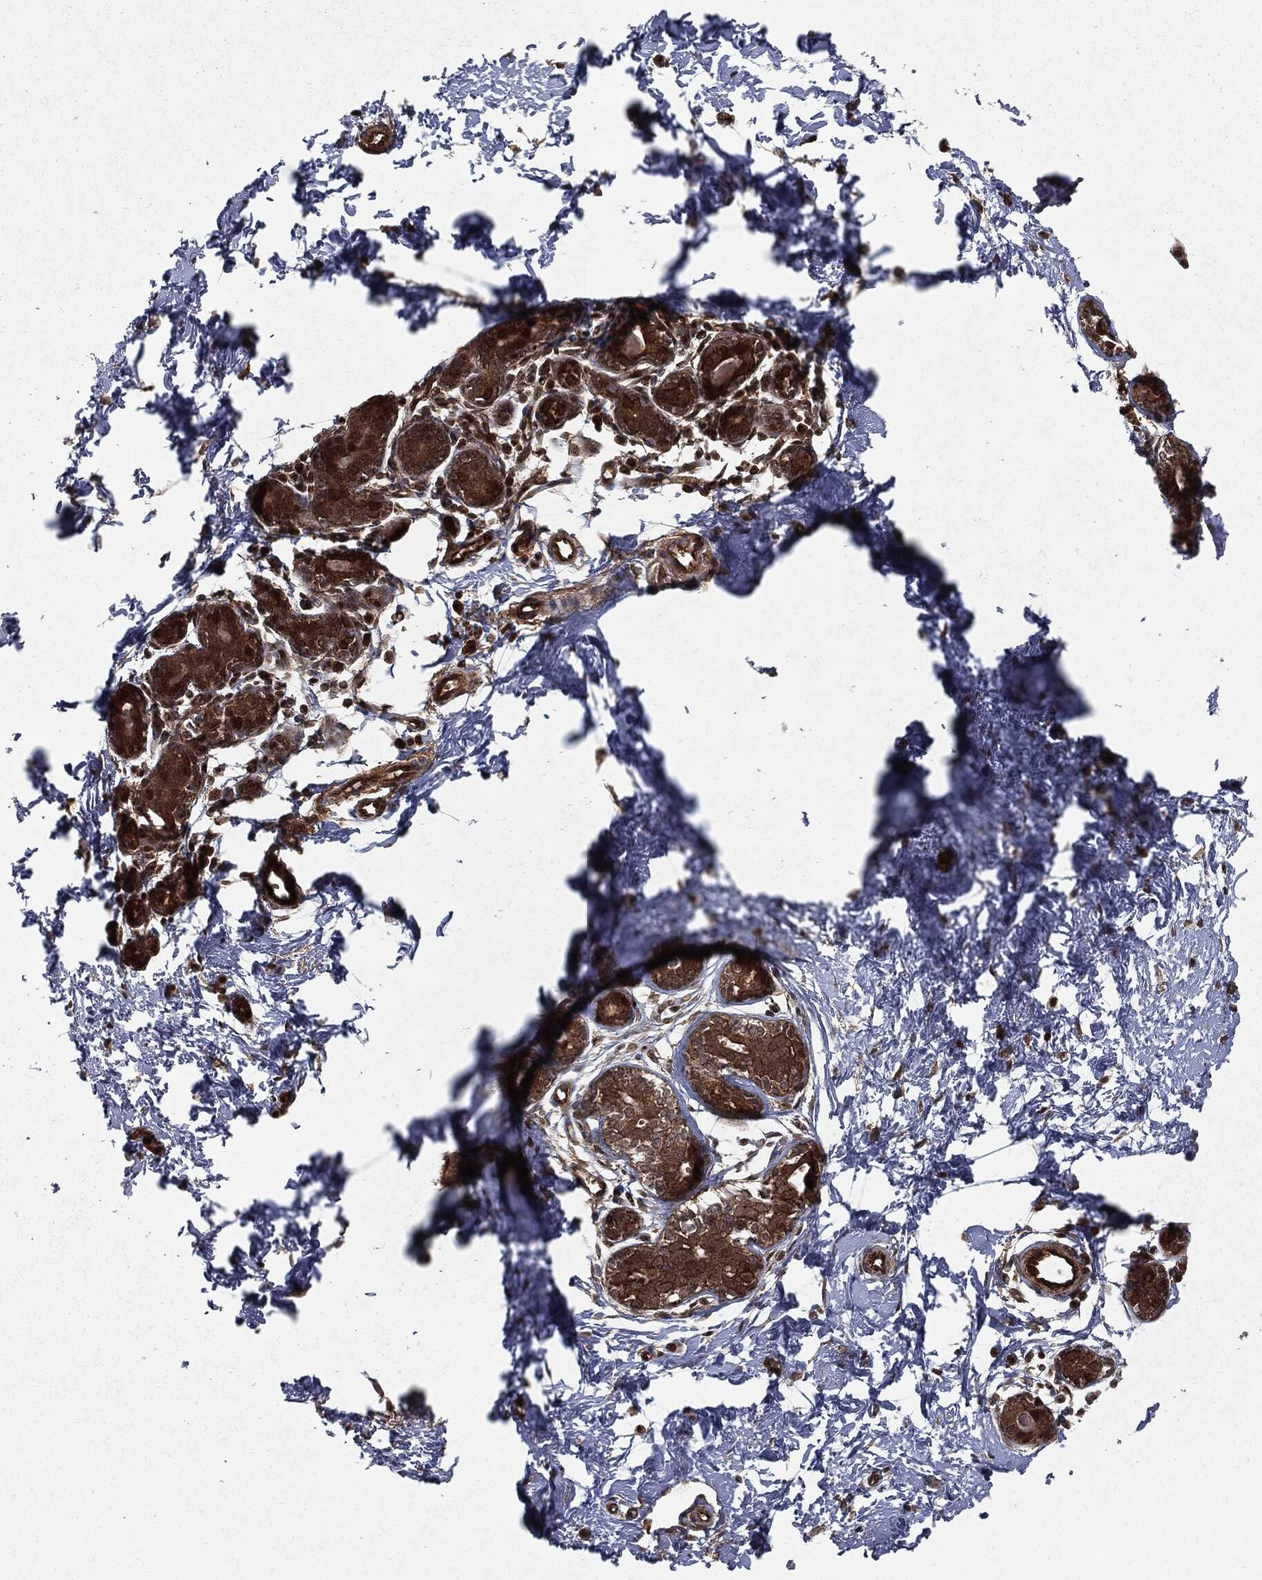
{"staining": {"intensity": "strong", "quantity": ">75%", "location": "cytoplasmic/membranous,nuclear"}, "tissue": "breast", "cell_type": "Glandular cells", "image_type": "normal", "snomed": [{"axis": "morphology", "description": "Normal tissue, NOS"}, {"axis": "topography", "description": "Breast"}], "caption": "DAB immunohistochemical staining of normal breast demonstrates strong cytoplasmic/membranous,nuclear protein staining in about >75% of glandular cells. The protein is shown in brown color, while the nuclei are stained blue.", "gene": "RANBP9", "patient": {"sex": "female", "age": 37}}